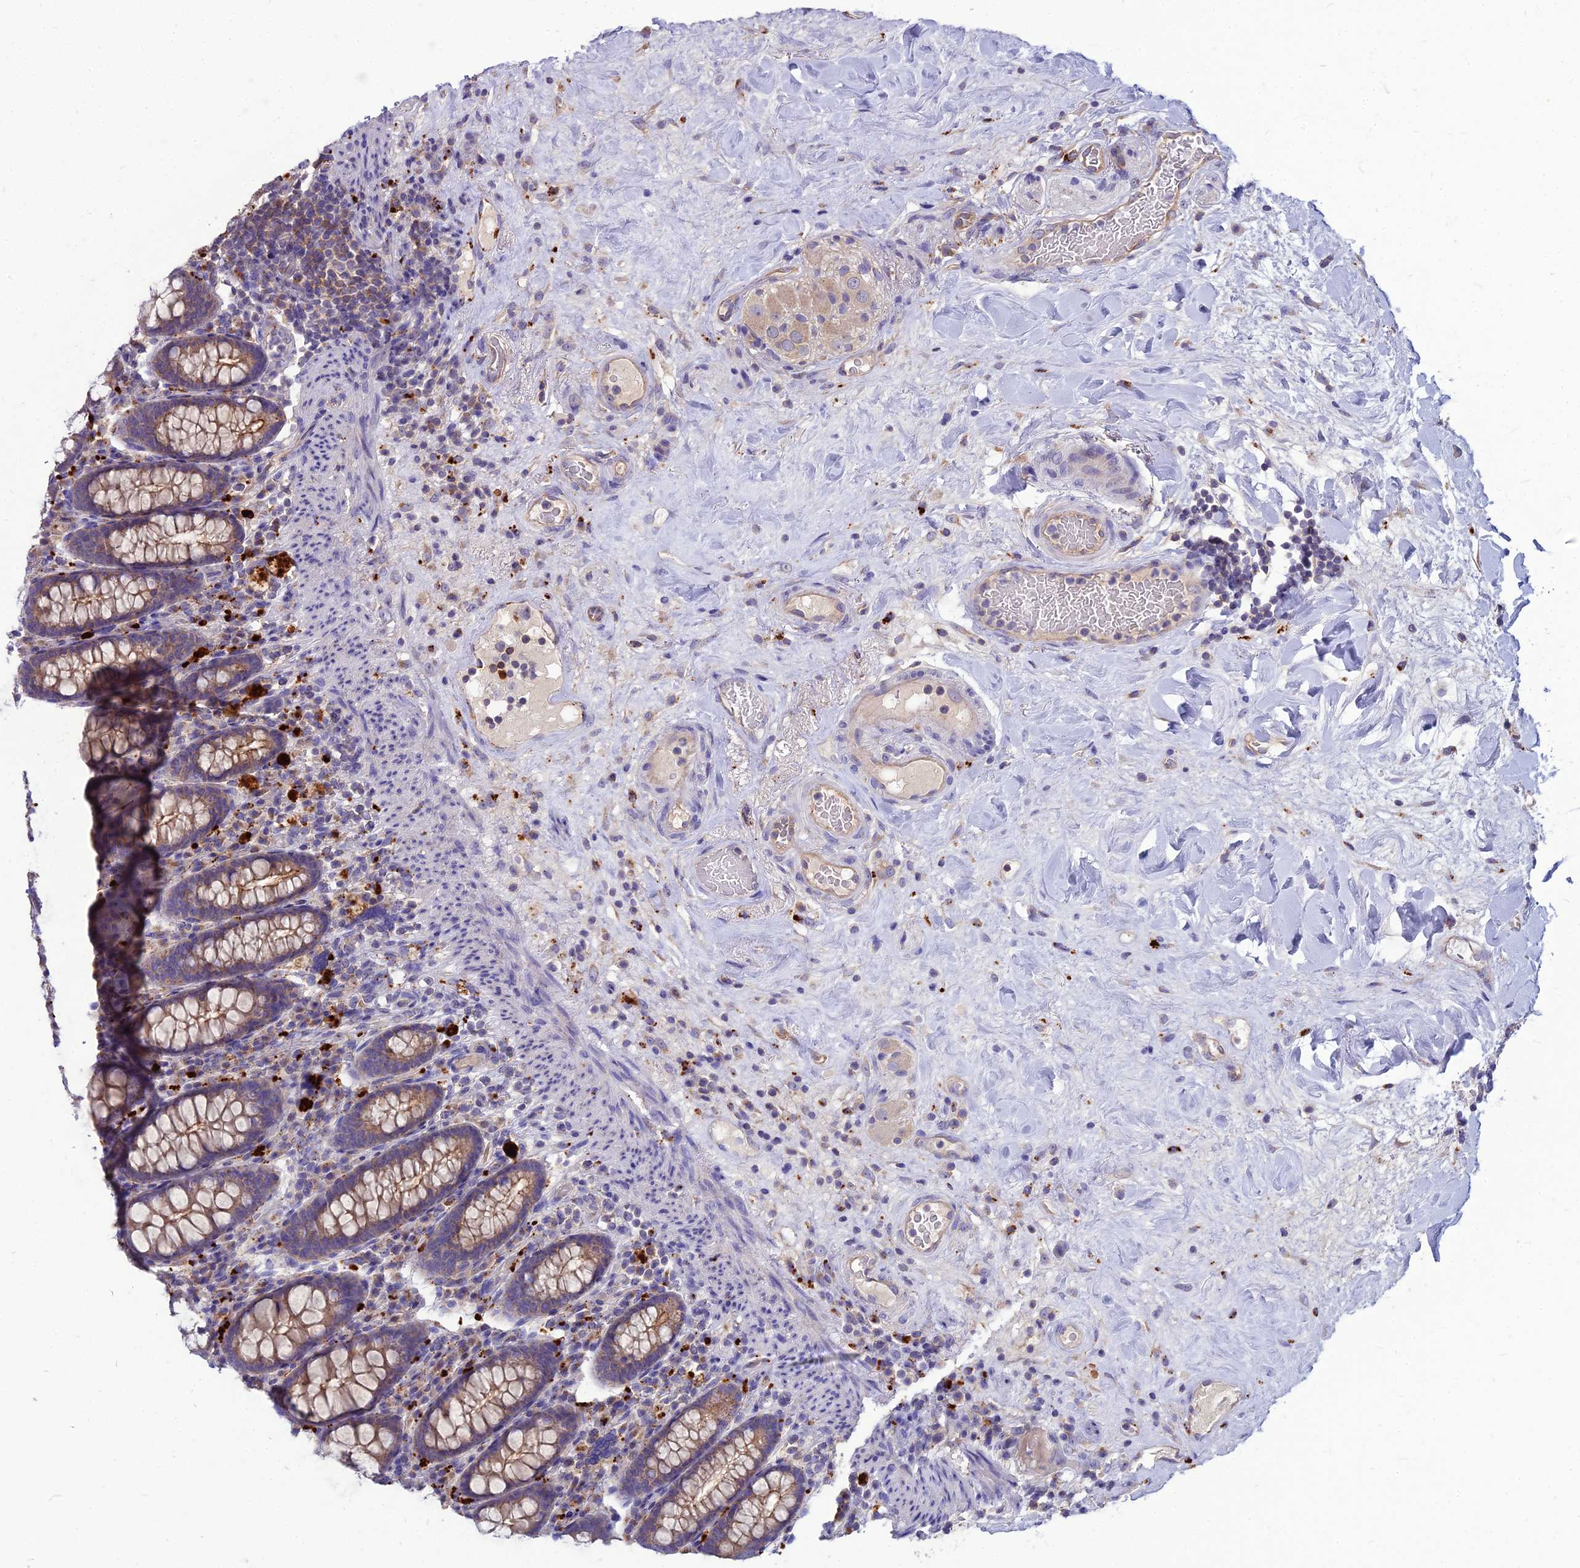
{"staining": {"intensity": "weak", "quantity": "25%-75%", "location": "cytoplasmic/membranous"}, "tissue": "colon", "cell_type": "Endothelial cells", "image_type": "normal", "snomed": [{"axis": "morphology", "description": "Normal tissue, NOS"}, {"axis": "topography", "description": "Colon"}], "caption": "Immunohistochemistry staining of benign colon, which displays low levels of weak cytoplasmic/membranous staining in approximately 25%-75% of endothelial cells indicating weak cytoplasmic/membranous protein positivity. The staining was performed using DAB (3,3'-diaminobenzidine) (brown) for protein detection and nuclei were counterstained in hematoxylin (blue).", "gene": "PCED1B", "patient": {"sex": "female", "age": 79}}